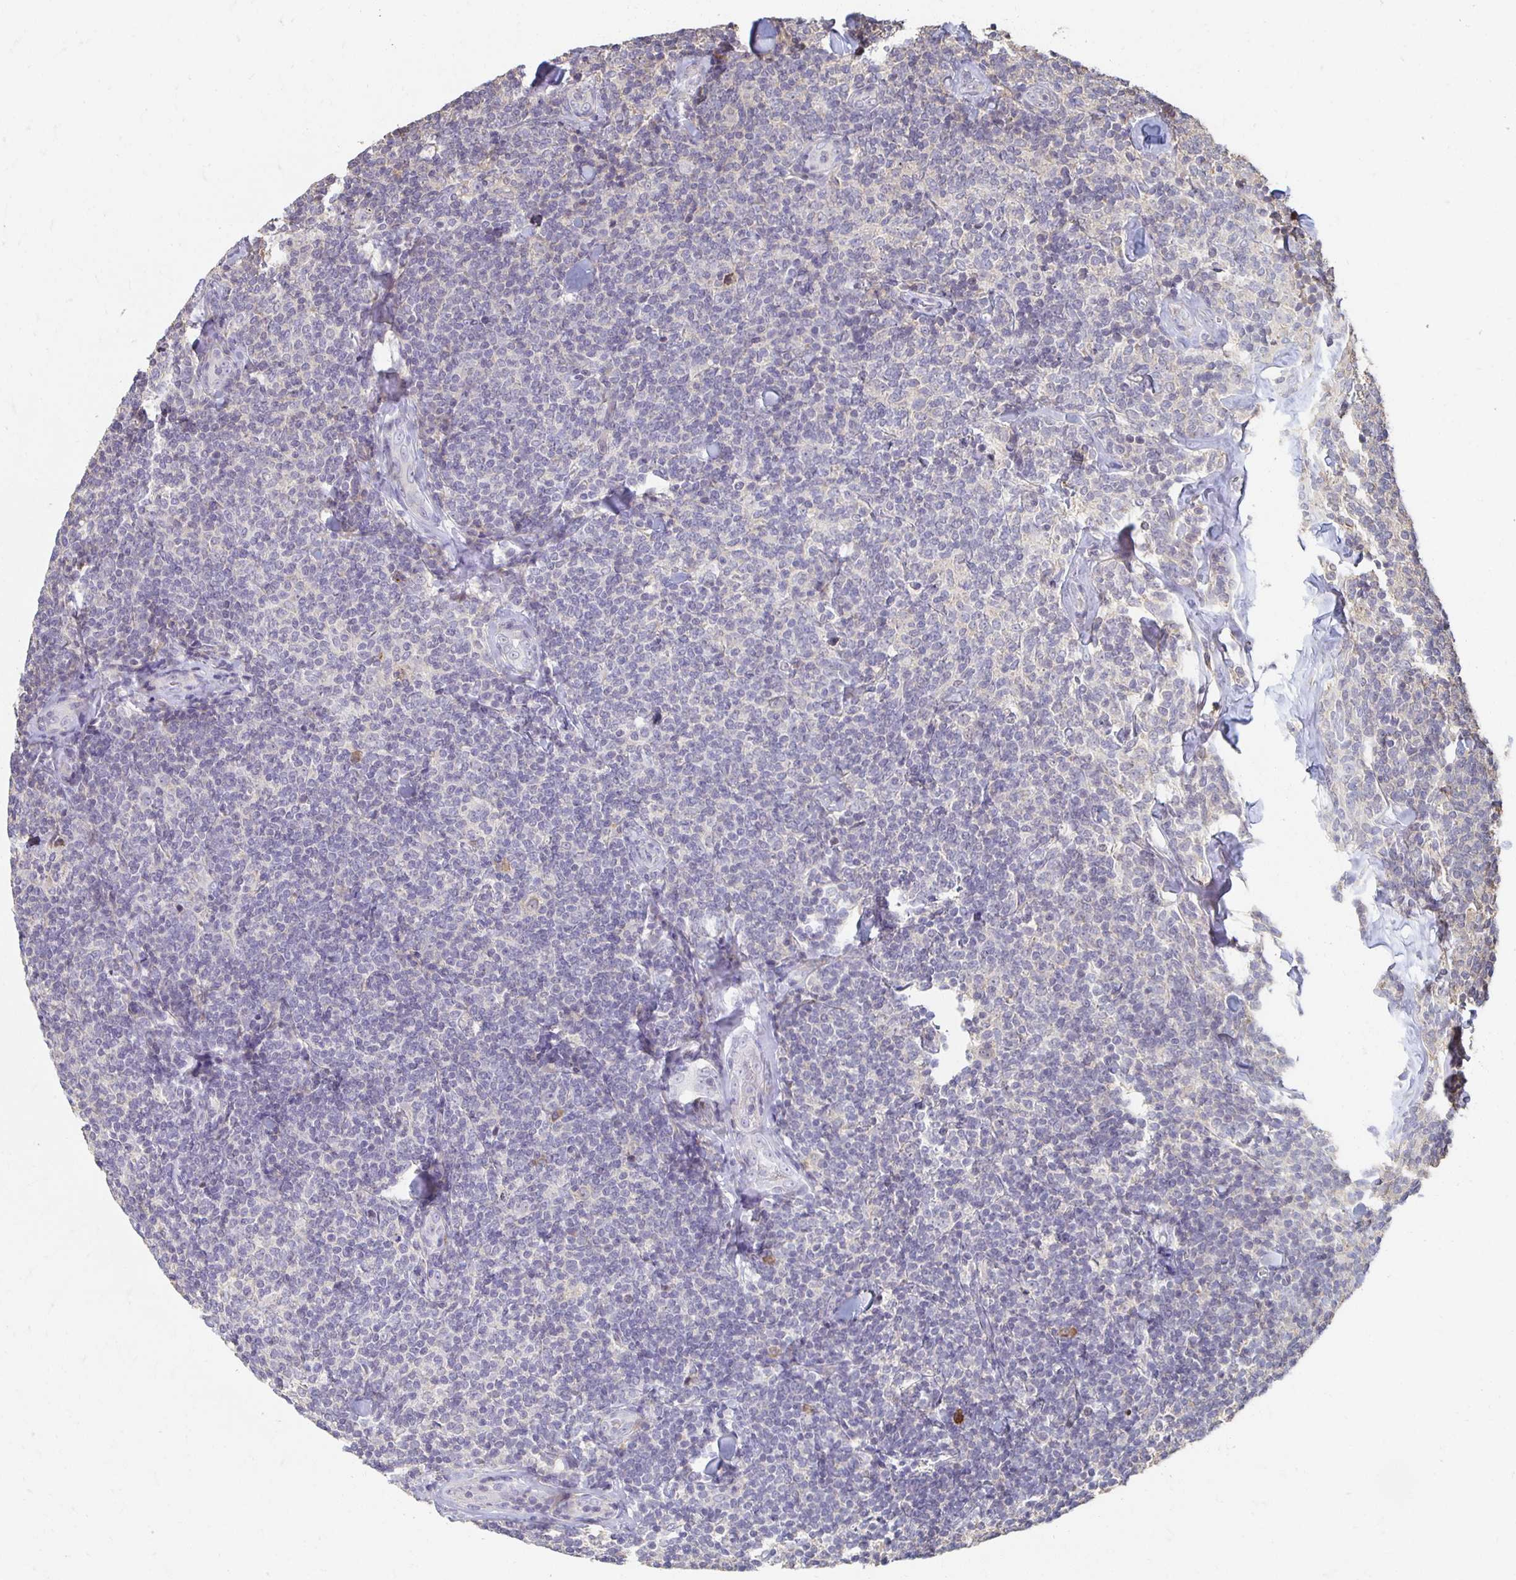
{"staining": {"intensity": "negative", "quantity": "none", "location": "none"}, "tissue": "lymphoma", "cell_type": "Tumor cells", "image_type": "cancer", "snomed": [{"axis": "morphology", "description": "Malignant lymphoma, non-Hodgkin's type, Low grade"}, {"axis": "topography", "description": "Lymph node"}], "caption": "Immunohistochemistry (IHC) histopathology image of neoplastic tissue: human lymphoma stained with DAB (3,3'-diaminobenzidine) reveals no significant protein staining in tumor cells.", "gene": "ZNF692", "patient": {"sex": "female", "age": 56}}